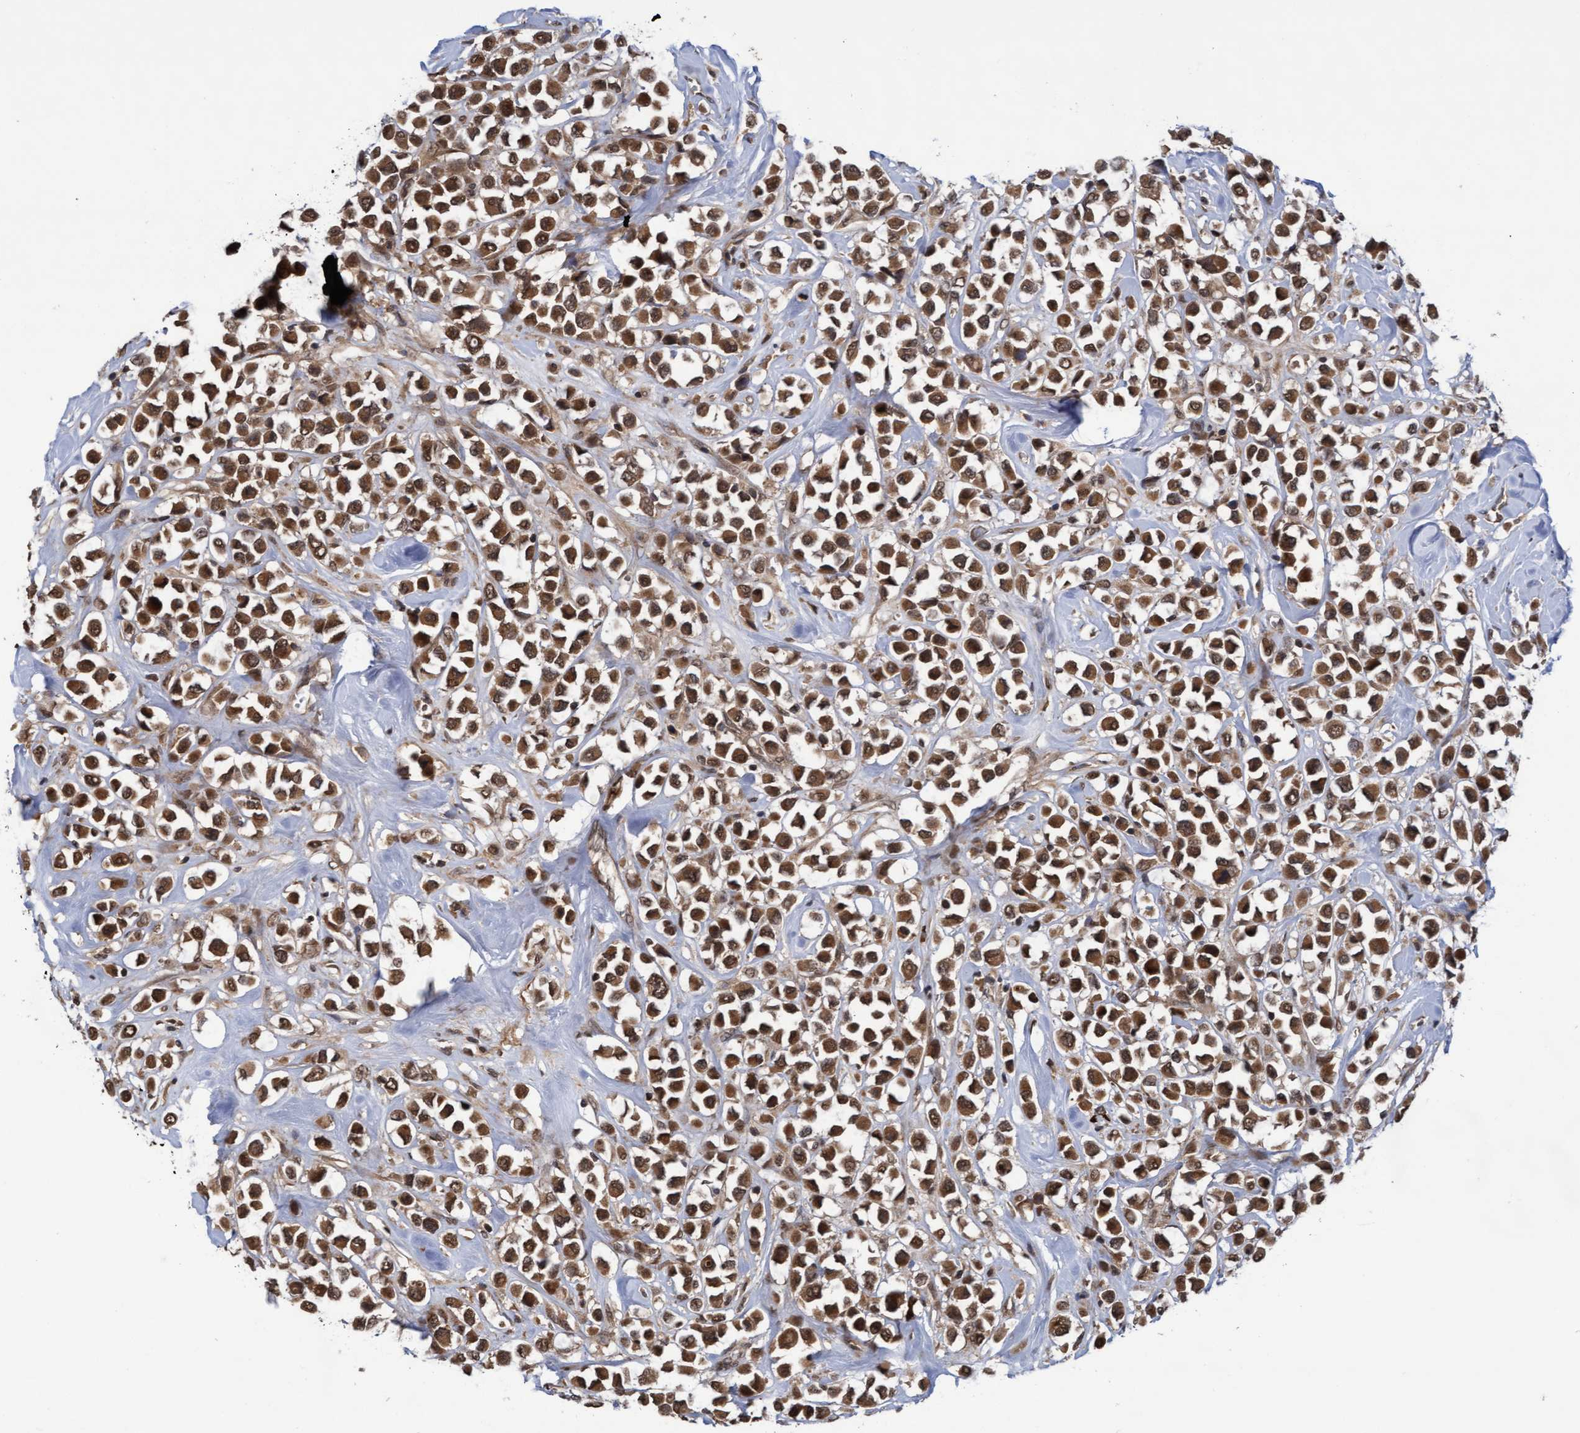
{"staining": {"intensity": "moderate", "quantity": ">75%", "location": "cytoplasmic/membranous,nuclear"}, "tissue": "breast cancer", "cell_type": "Tumor cells", "image_type": "cancer", "snomed": [{"axis": "morphology", "description": "Duct carcinoma"}, {"axis": "topography", "description": "Breast"}], "caption": "Protein staining of breast cancer tissue shows moderate cytoplasmic/membranous and nuclear expression in approximately >75% of tumor cells.", "gene": "WASF1", "patient": {"sex": "female", "age": 61}}